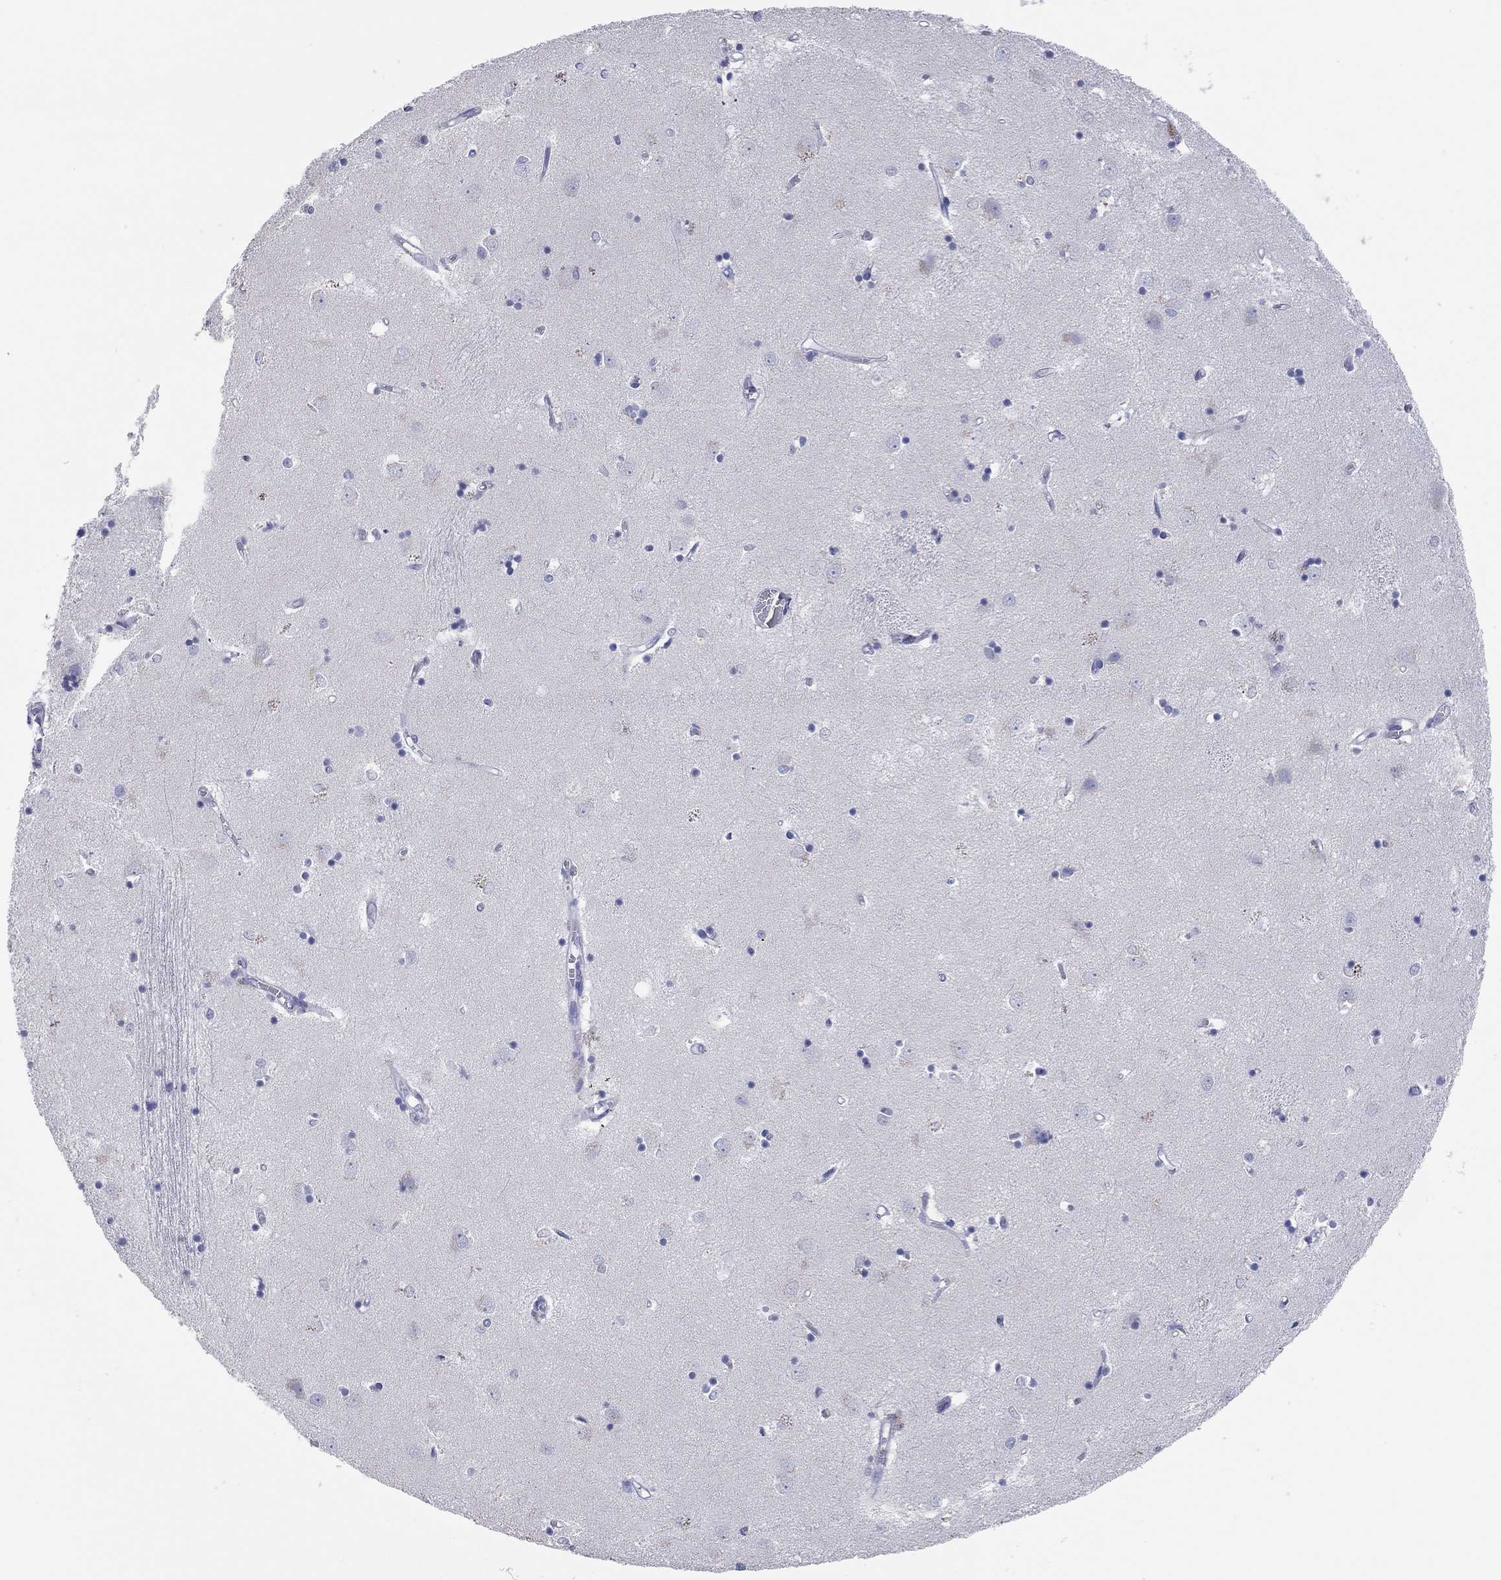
{"staining": {"intensity": "negative", "quantity": "none", "location": "none"}, "tissue": "caudate", "cell_type": "Glial cells", "image_type": "normal", "snomed": [{"axis": "morphology", "description": "Normal tissue, NOS"}, {"axis": "topography", "description": "Lateral ventricle wall"}], "caption": "DAB (3,3'-diaminobenzidine) immunohistochemical staining of benign human caudate shows no significant expression in glial cells.", "gene": "AK8", "patient": {"sex": "male", "age": 54}}